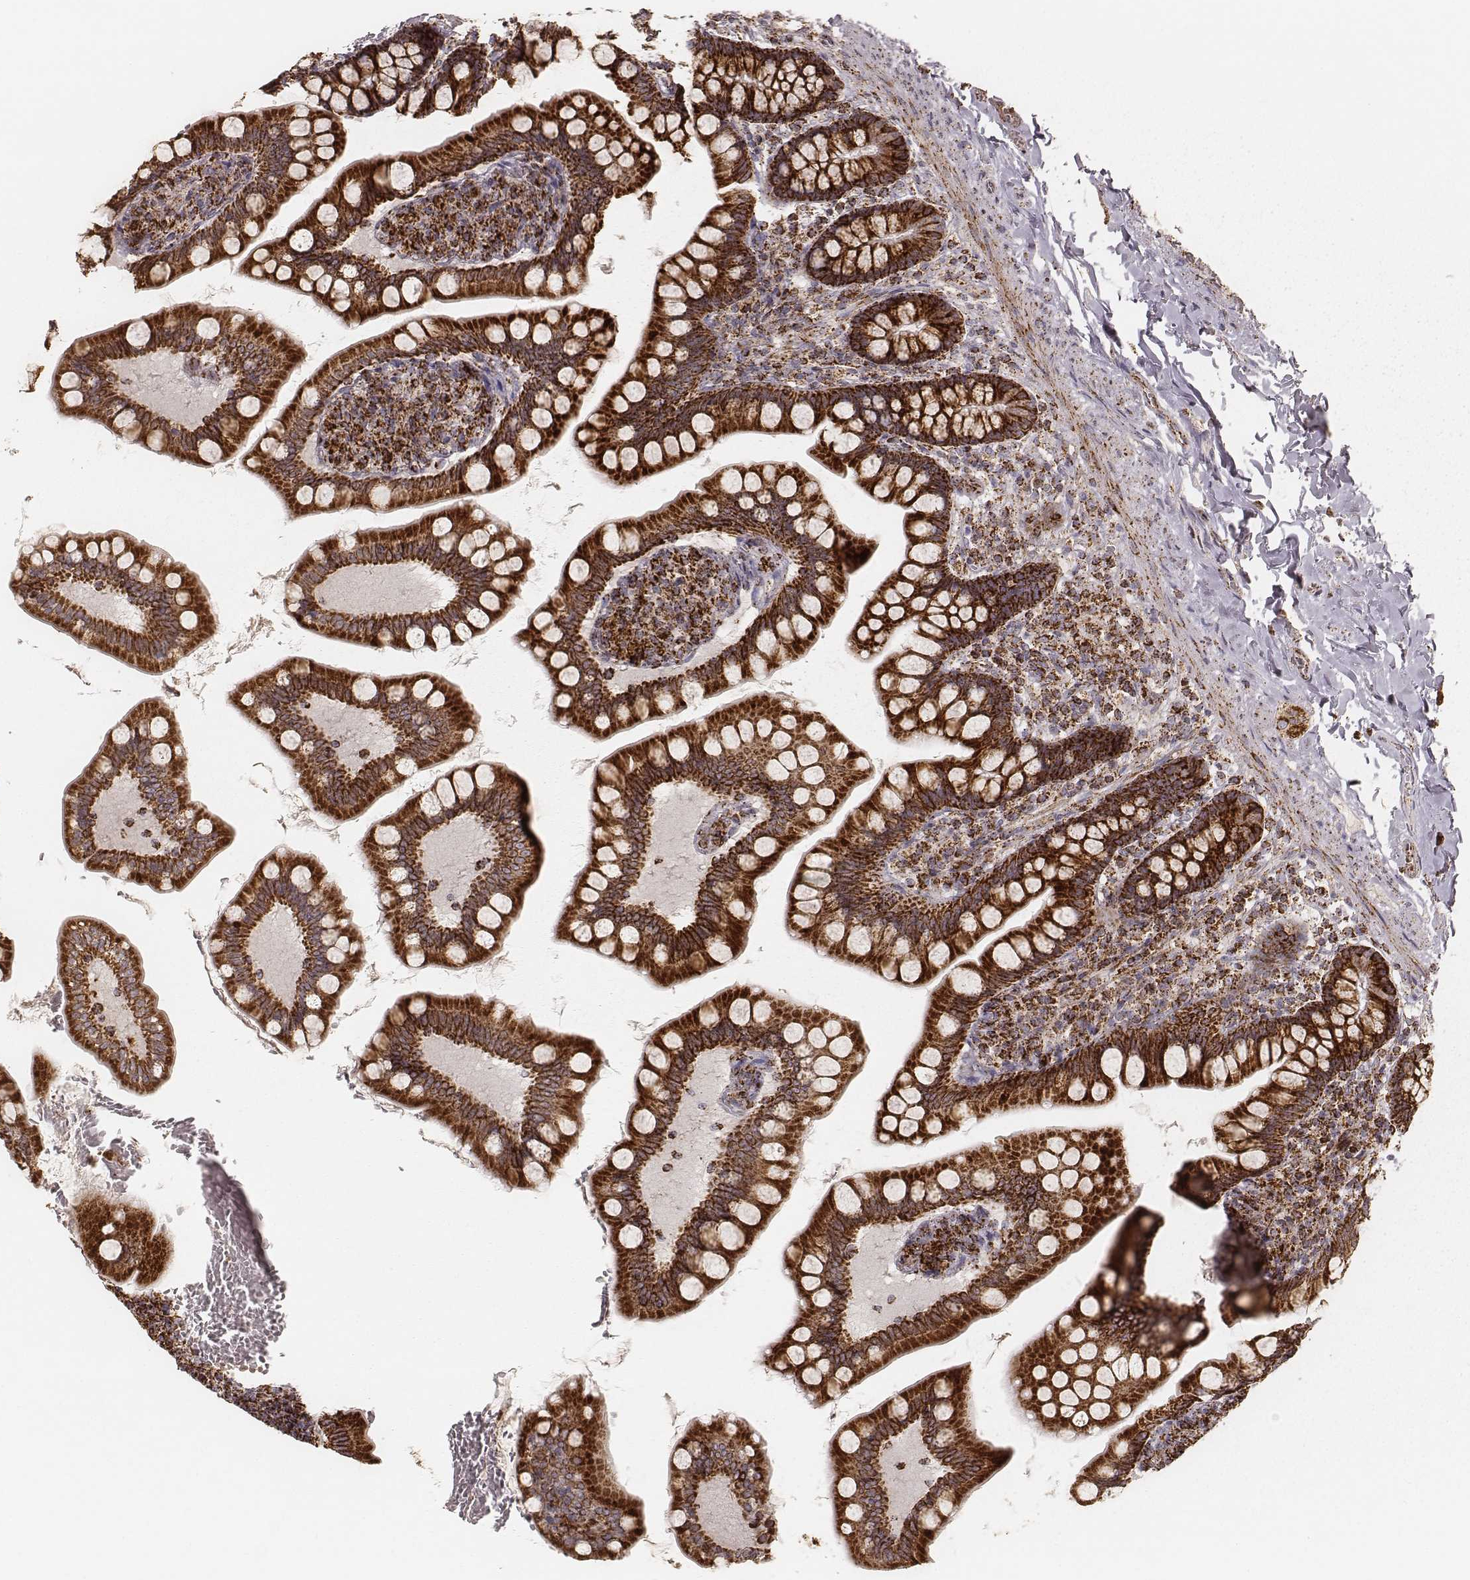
{"staining": {"intensity": "strong", "quantity": ">75%", "location": "cytoplasmic/membranous"}, "tissue": "small intestine", "cell_type": "Glandular cells", "image_type": "normal", "snomed": [{"axis": "morphology", "description": "Normal tissue, NOS"}, {"axis": "topography", "description": "Small intestine"}], "caption": "Small intestine stained for a protein shows strong cytoplasmic/membranous positivity in glandular cells.", "gene": "CS", "patient": {"sex": "female", "age": 56}}